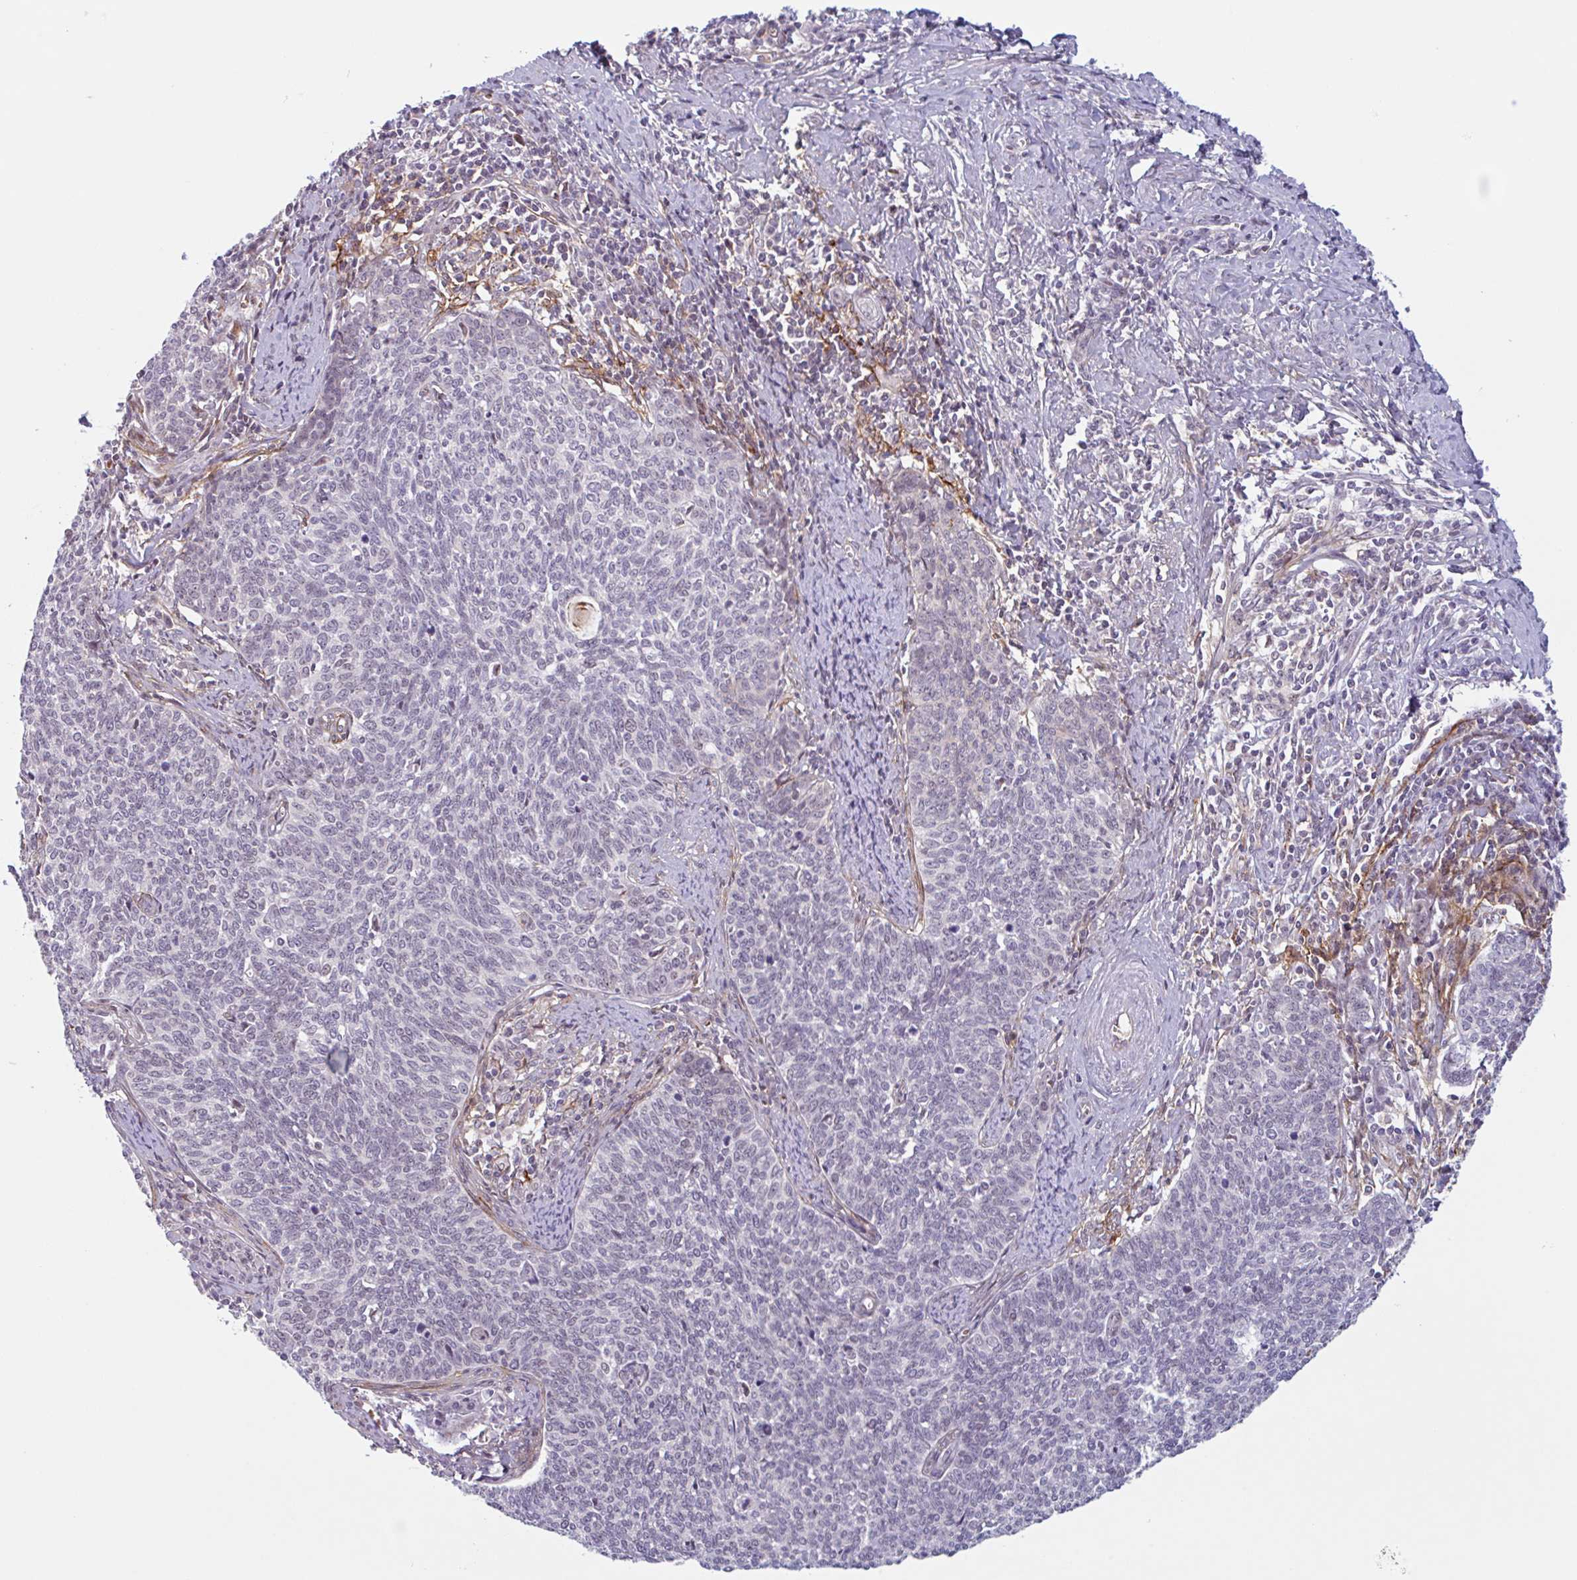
{"staining": {"intensity": "weak", "quantity": "<25%", "location": "cytoplasmic/membranous"}, "tissue": "cervical cancer", "cell_type": "Tumor cells", "image_type": "cancer", "snomed": [{"axis": "morphology", "description": "Squamous cell carcinoma, NOS"}, {"axis": "topography", "description": "Cervix"}], "caption": "Protein analysis of squamous cell carcinoma (cervical) reveals no significant expression in tumor cells.", "gene": "TMEM119", "patient": {"sex": "female", "age": 39}}